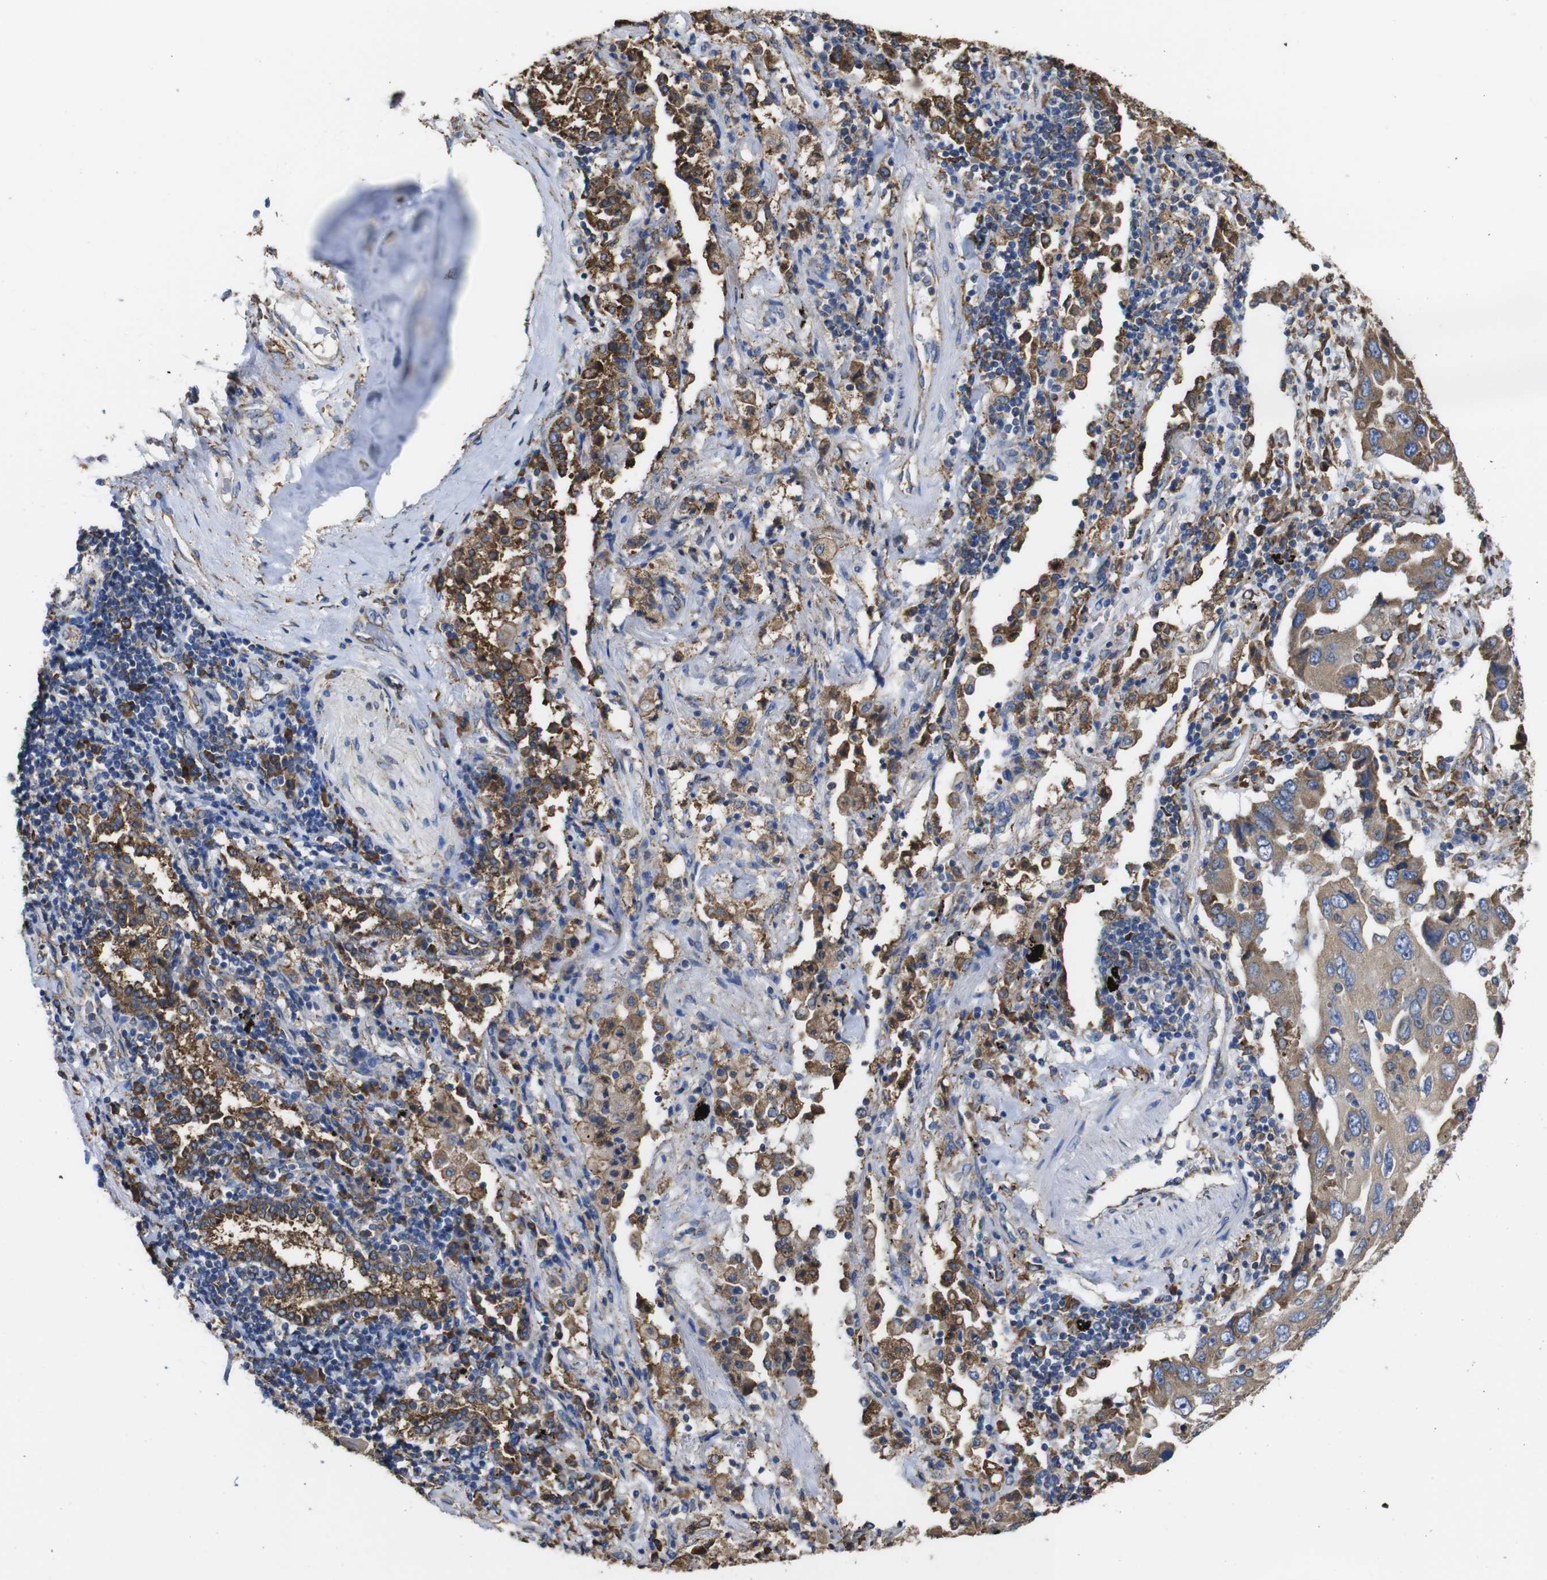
{"staining": {"intensity": "moderate", "quantity": ">75%", "location": "cytoplasmic/membranous"}, "tissue": "lung cancer", "cell_type": "Tumor cells", "image_type": "cancer", "snomed": [{"axis": "morphology", "description": "Adenocarcinoma, NOS"}, {"axis": "topography", "description": "Lung"}], "caption": "Lung adenocarcinoma stained for a protein (brown) shows moderate cytoplasmic/membranous positive staining in approximately >75% of tumor cells.", "gene": "PPIB", "patient": {"sex": "female", "age": 65}}